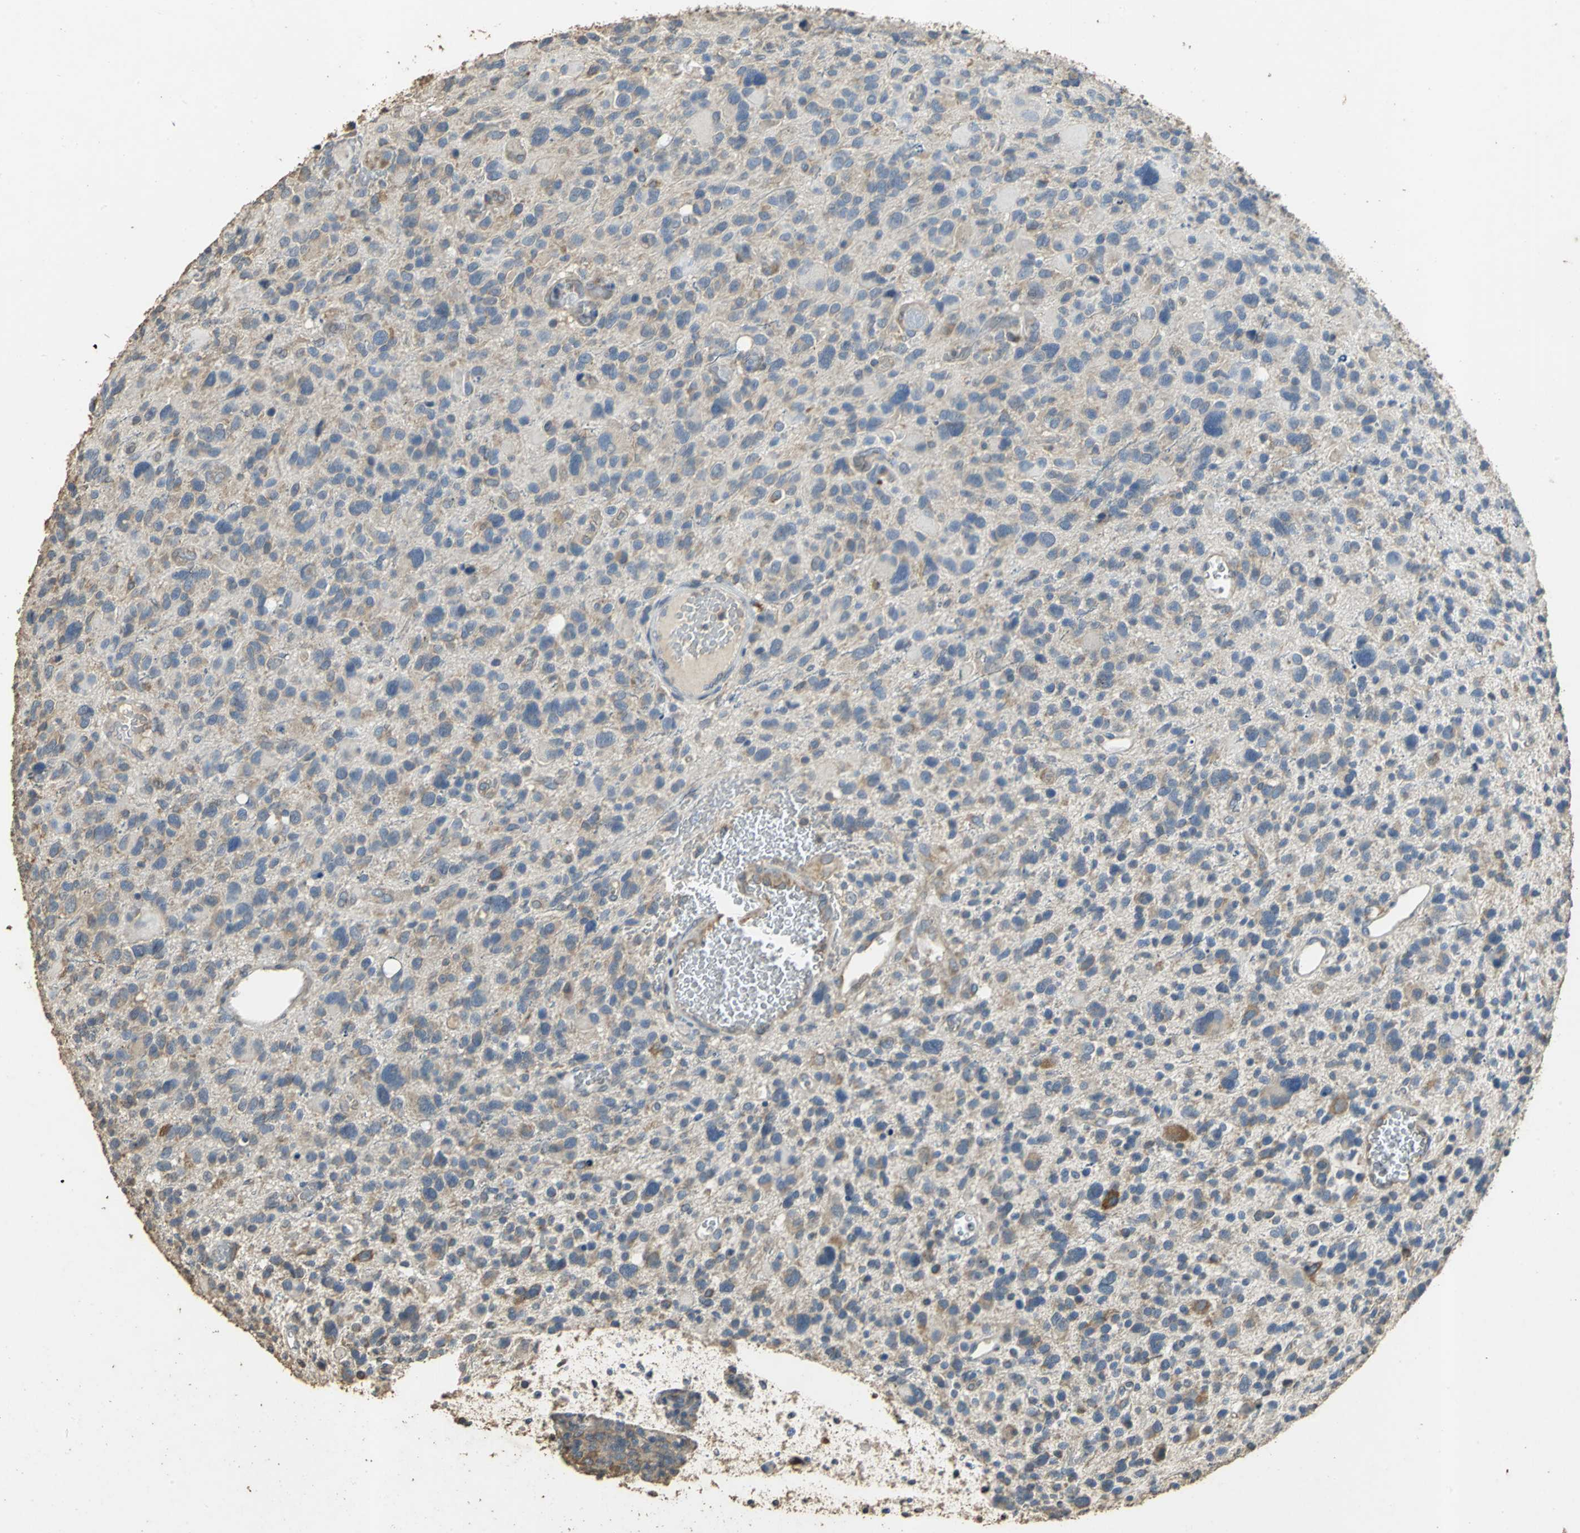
{"staining": {"intensity": "weak", "quantity": "25%-75%", "location": "cytoplasmic/membranous"}, "tissue": "glioma", "cell_type": "Tumor cells", "image_type": "cancer", "snomed": [{"axis": "morphology", "description": "Glioma, malignant, High grade"}, {"axis": "topography", "description": "Brain"}], "caption": "Glioma was stained to show a protein in brown. There is low levels of weak cytoplasmic/membranous staining in about 25%-75% of tumor cells.", "gene": "ACSL4", "patient": {"sex": "male", "age": 48}}